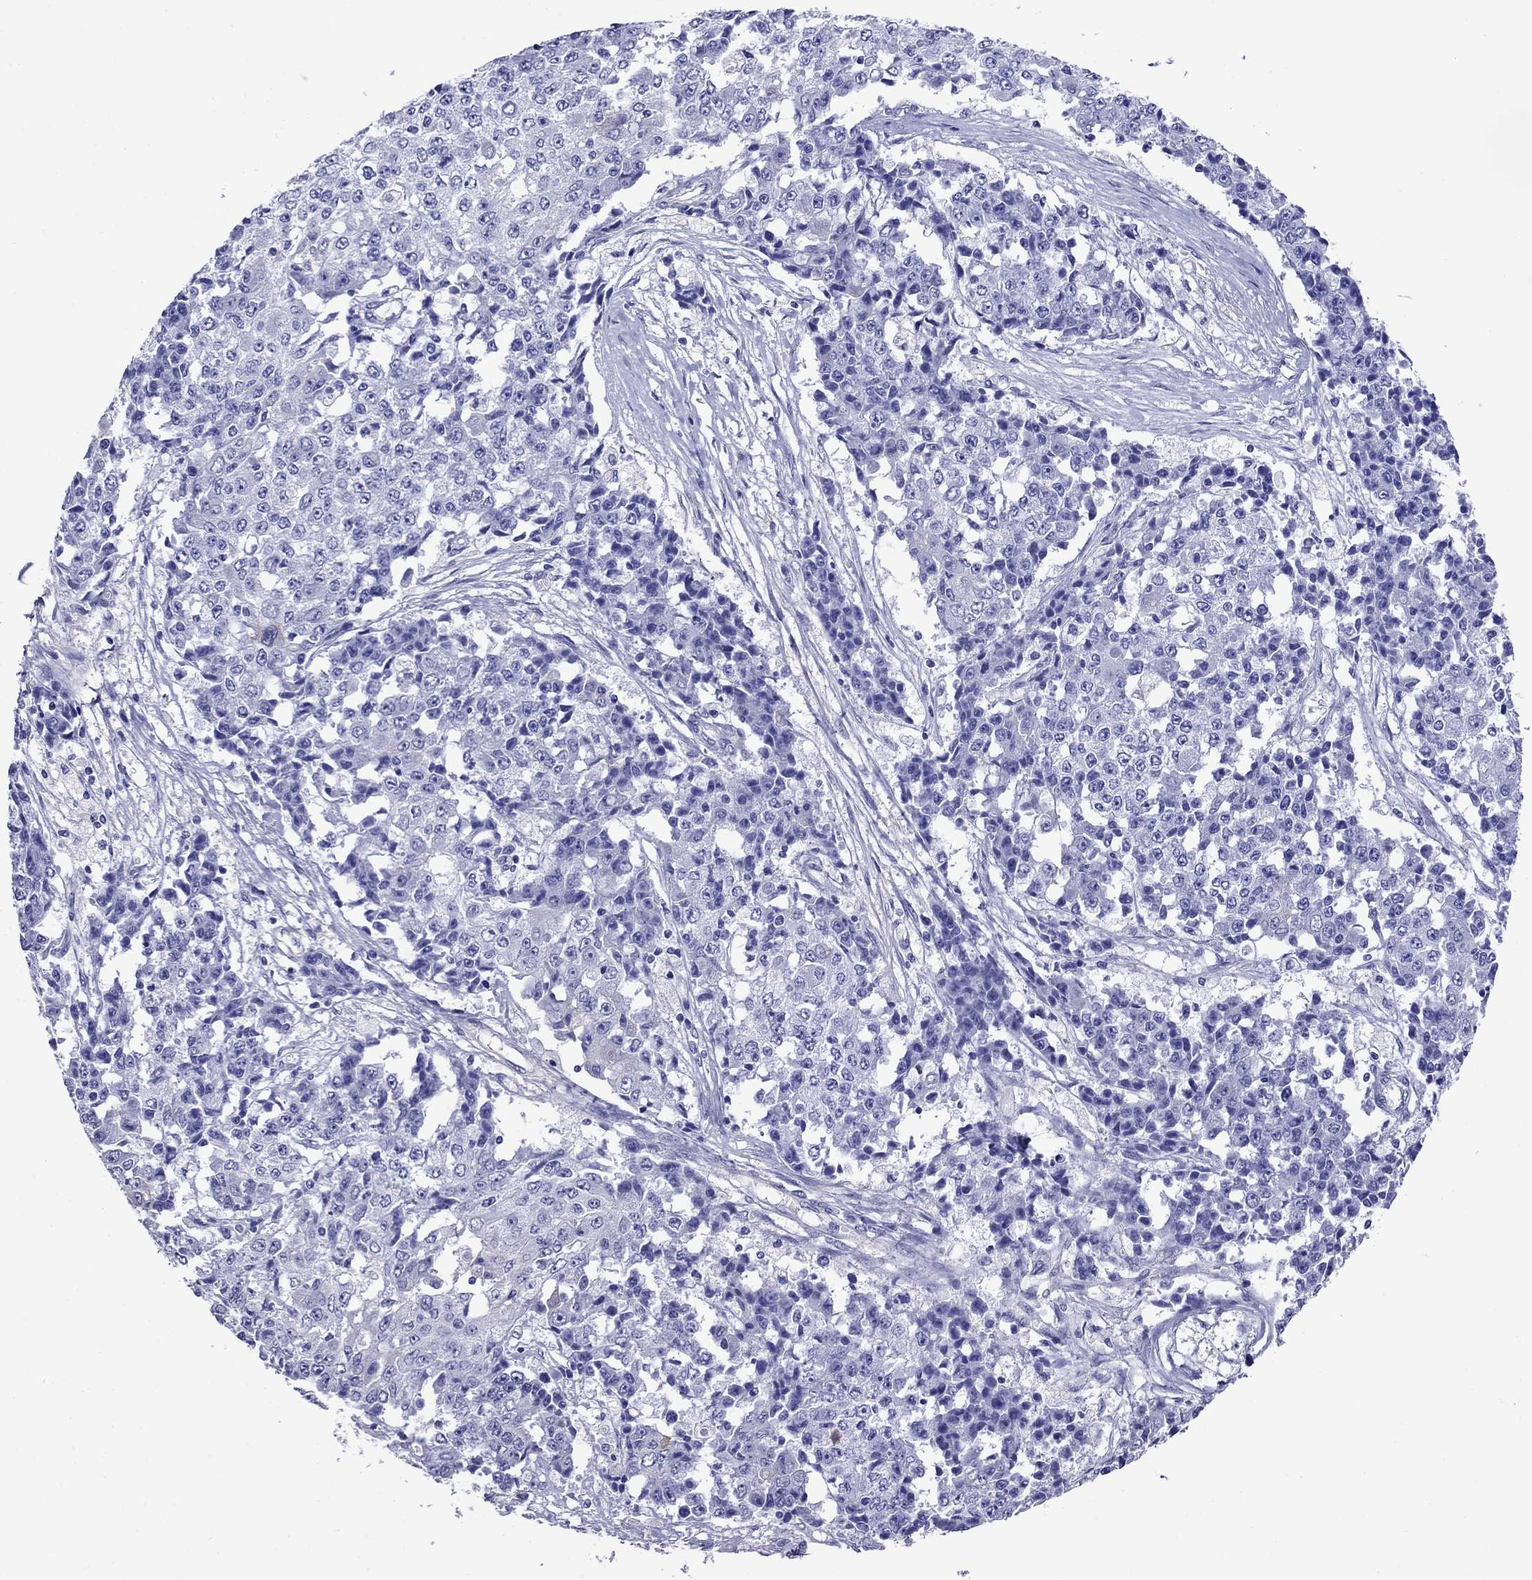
{"staining": {"intensity": "negative", "quantity": "none", "location": "none"}, "tissue": "ovarian cancer", "cell_type": "Tumor cells", "image_type": "cancer", "snomed": [{"axis": "morphology", "description": "Carcinoma, endometroid"}, {"axis": "topography", "description": "Ovary"}], "caption": "Endometroid carcinoma (ovarian) was stained to show a protein in brown. There is no significant expression in tumor cells. Brightfield microscopy of immunohistochemistry (IHC) stained with DAB (brown) and hematoxylin (blue), captured at high magnification.", "gene": "SCG2", "patient": {"sex": "female", "age": 42}}